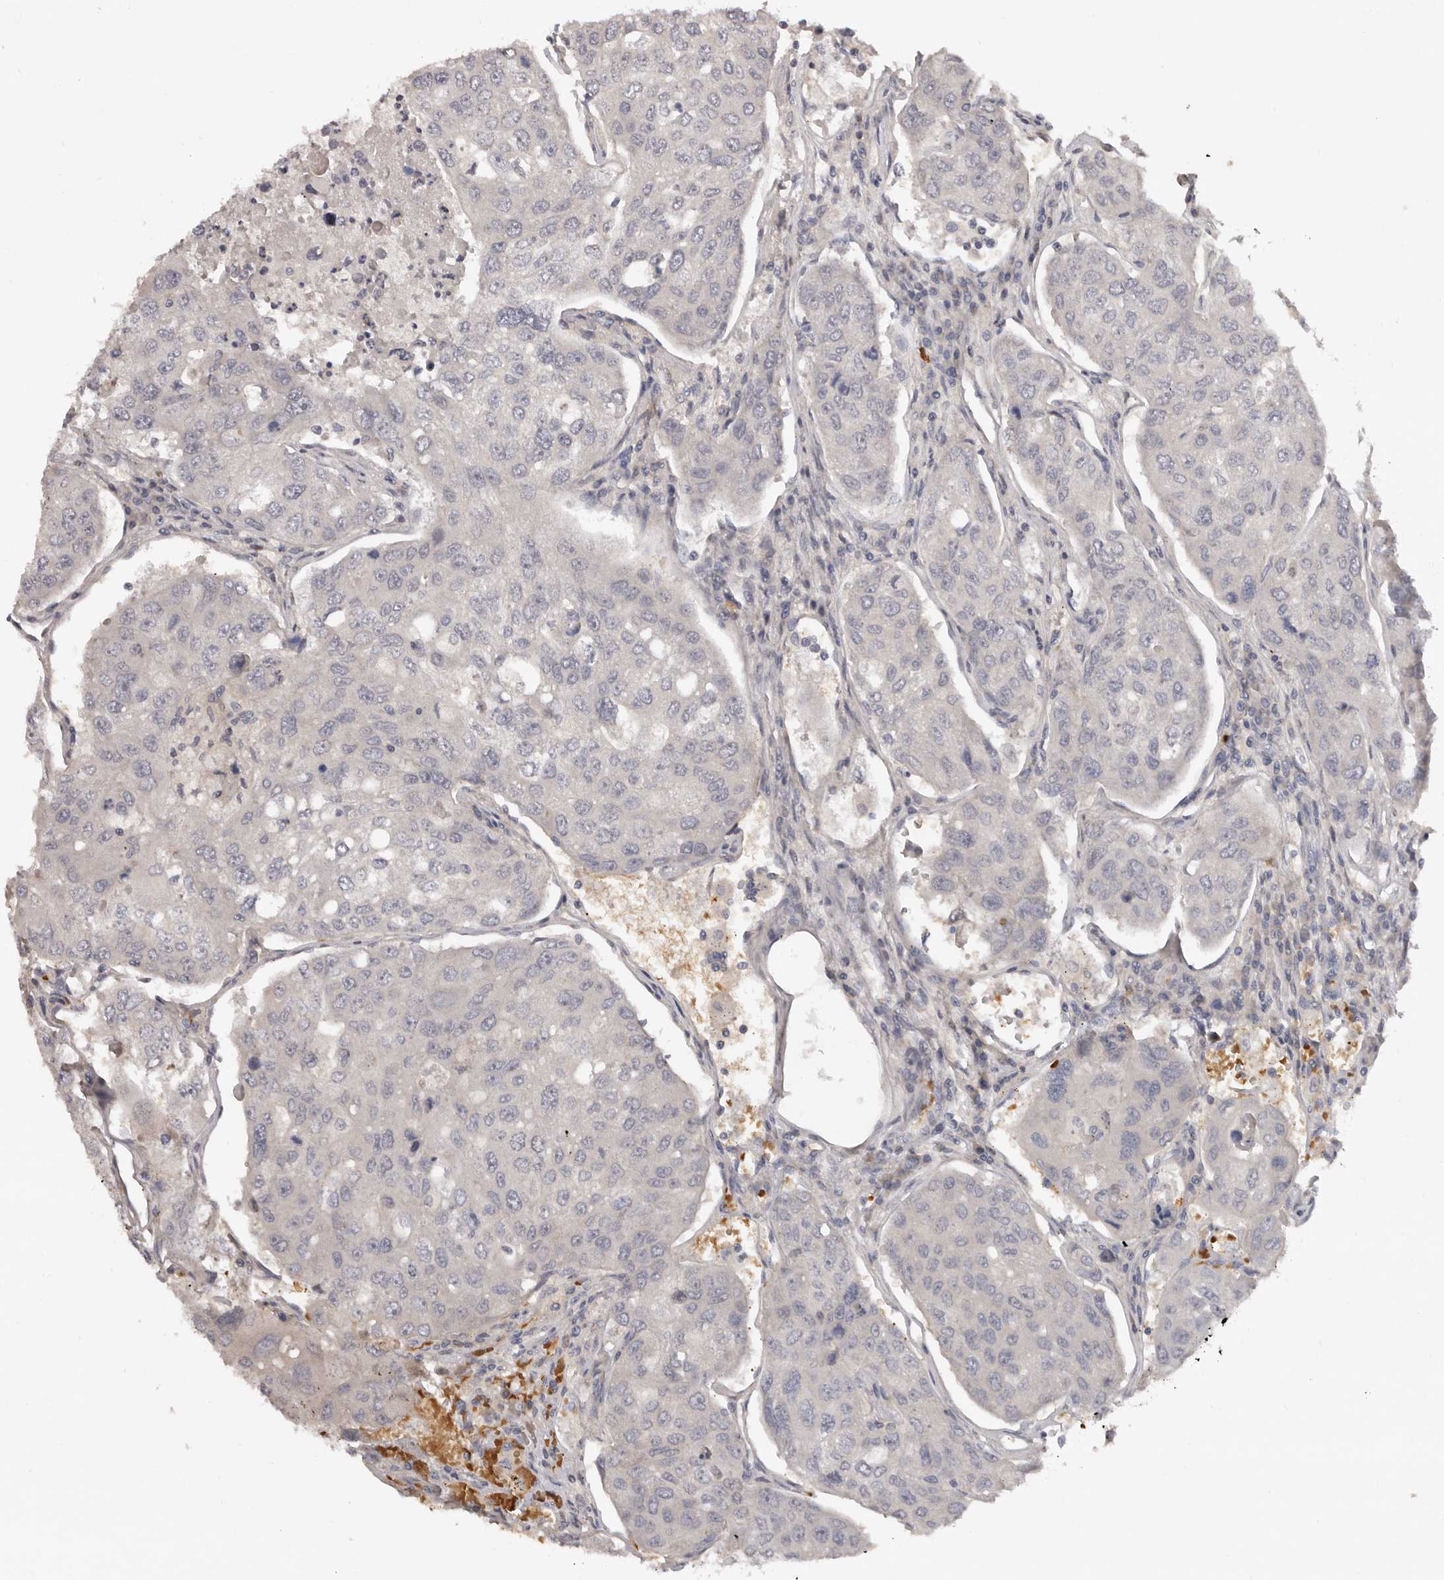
{"staining": {"intensity": "negative", "quantity": "none", "location": "none"}, "tissue": "urothelial cancer", "cell_type": "Tumor cells", "image_type": "cancer", "snomed": [{"axis": "morphology", "description": "Urothelial carcinoma, High grade"}, {"axis": "topography", "description": "Lymph node"}, {"axis": "topography", "description": "Urinary bladder"}], "caption": "Tumor cells are negative for brown protein staining in urothelial cancer.", "gene": "TNR", "patient": {"sex": "male", "age": 51}}